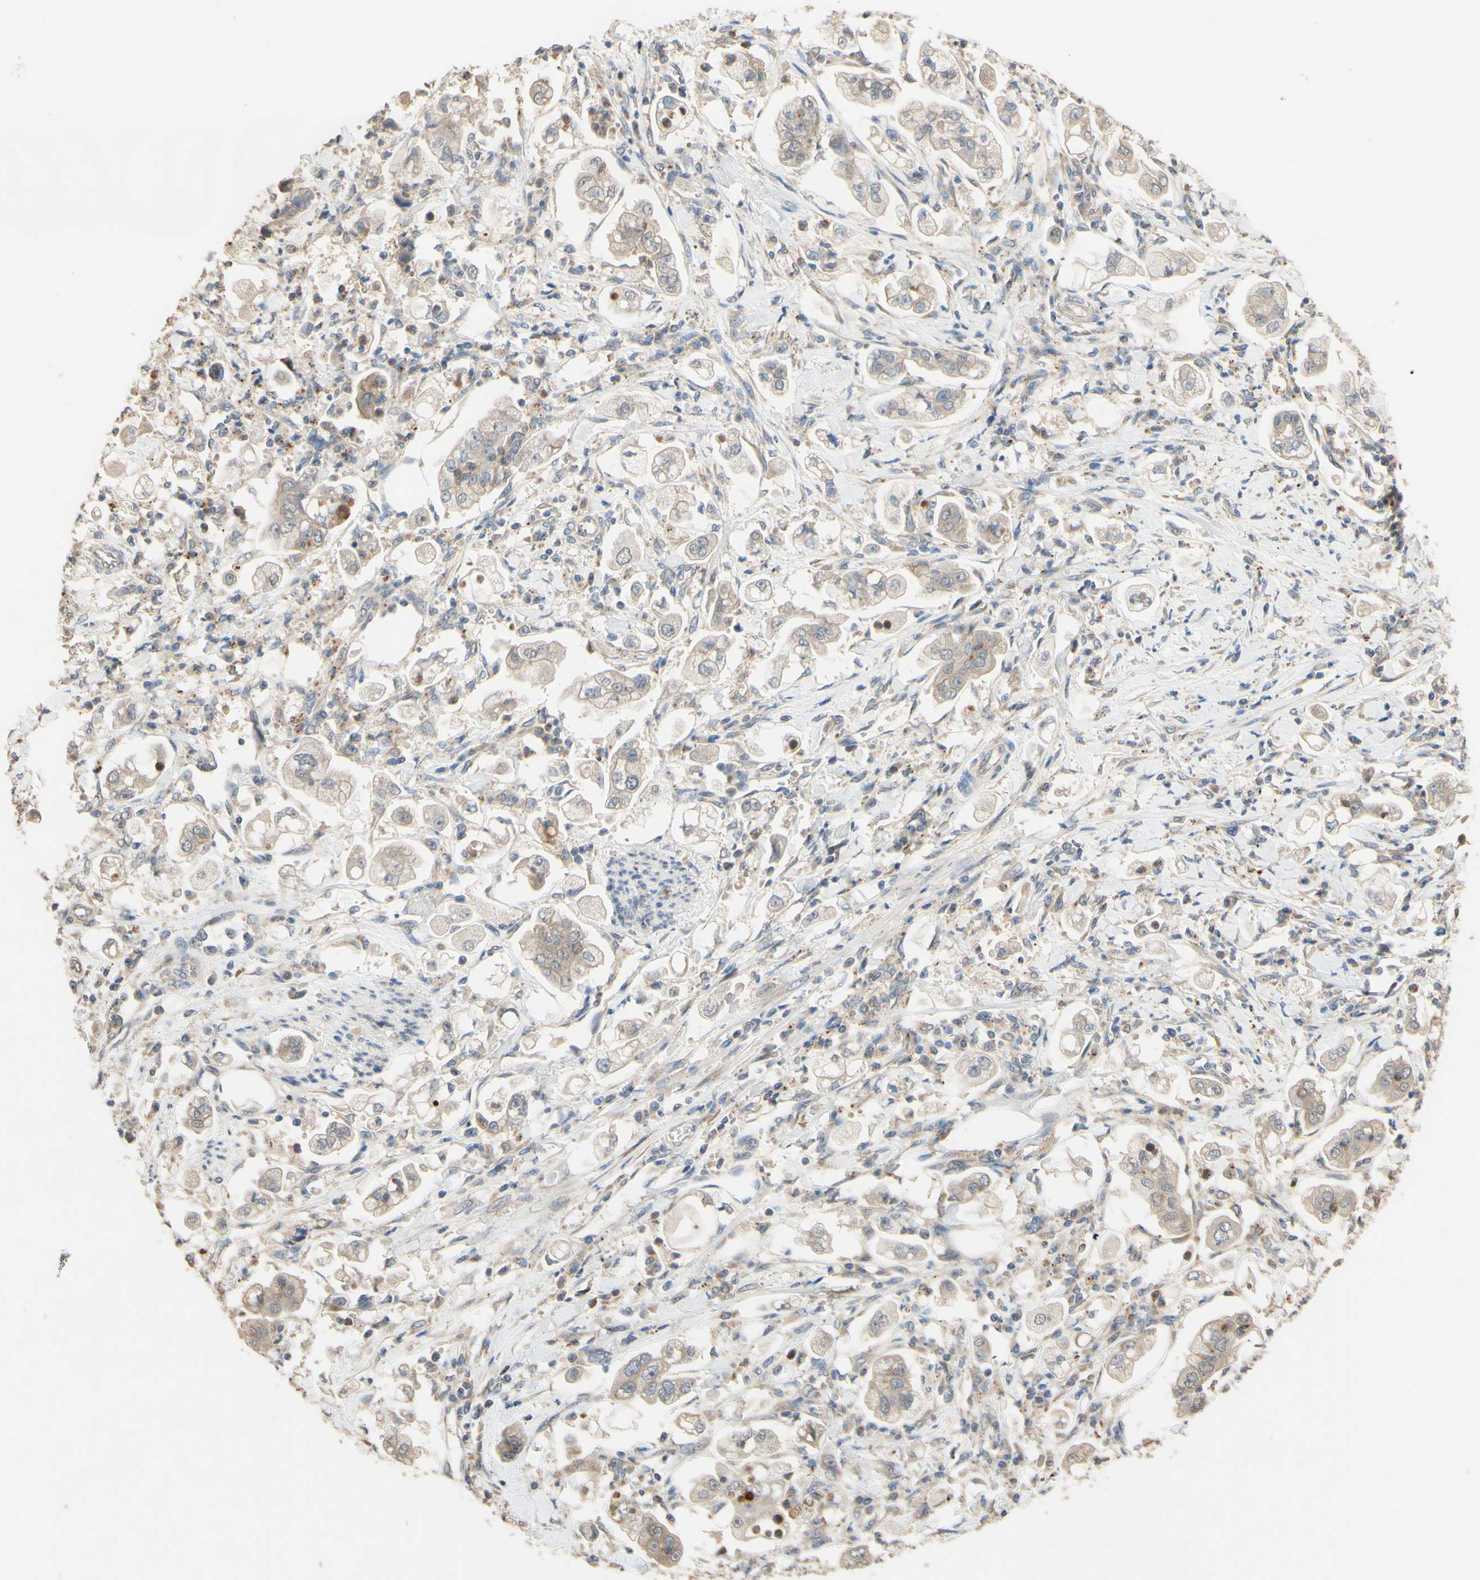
{"staining": {"intensity": "weak", "quantity": ">75%", "location": "cytoplasmic/membranous"}, "tissue": "stomach cancer", "cell_type": "Tumor cells", "image_type": "cancer", "snomed": [{"axis": "morphology", "description": "Adenocarcinoma, NOS"}, {"axis": "topography", "description": "Stomach"}], "caption": "IHC image of human stomach cancer stained for a protein (brown), which shows low levels of weak cytoplasmic/membranous positivity in approximately >75% of tumor cells.", "gene": "SMIM19", "patient": {"sex": "male", "age": 62}}